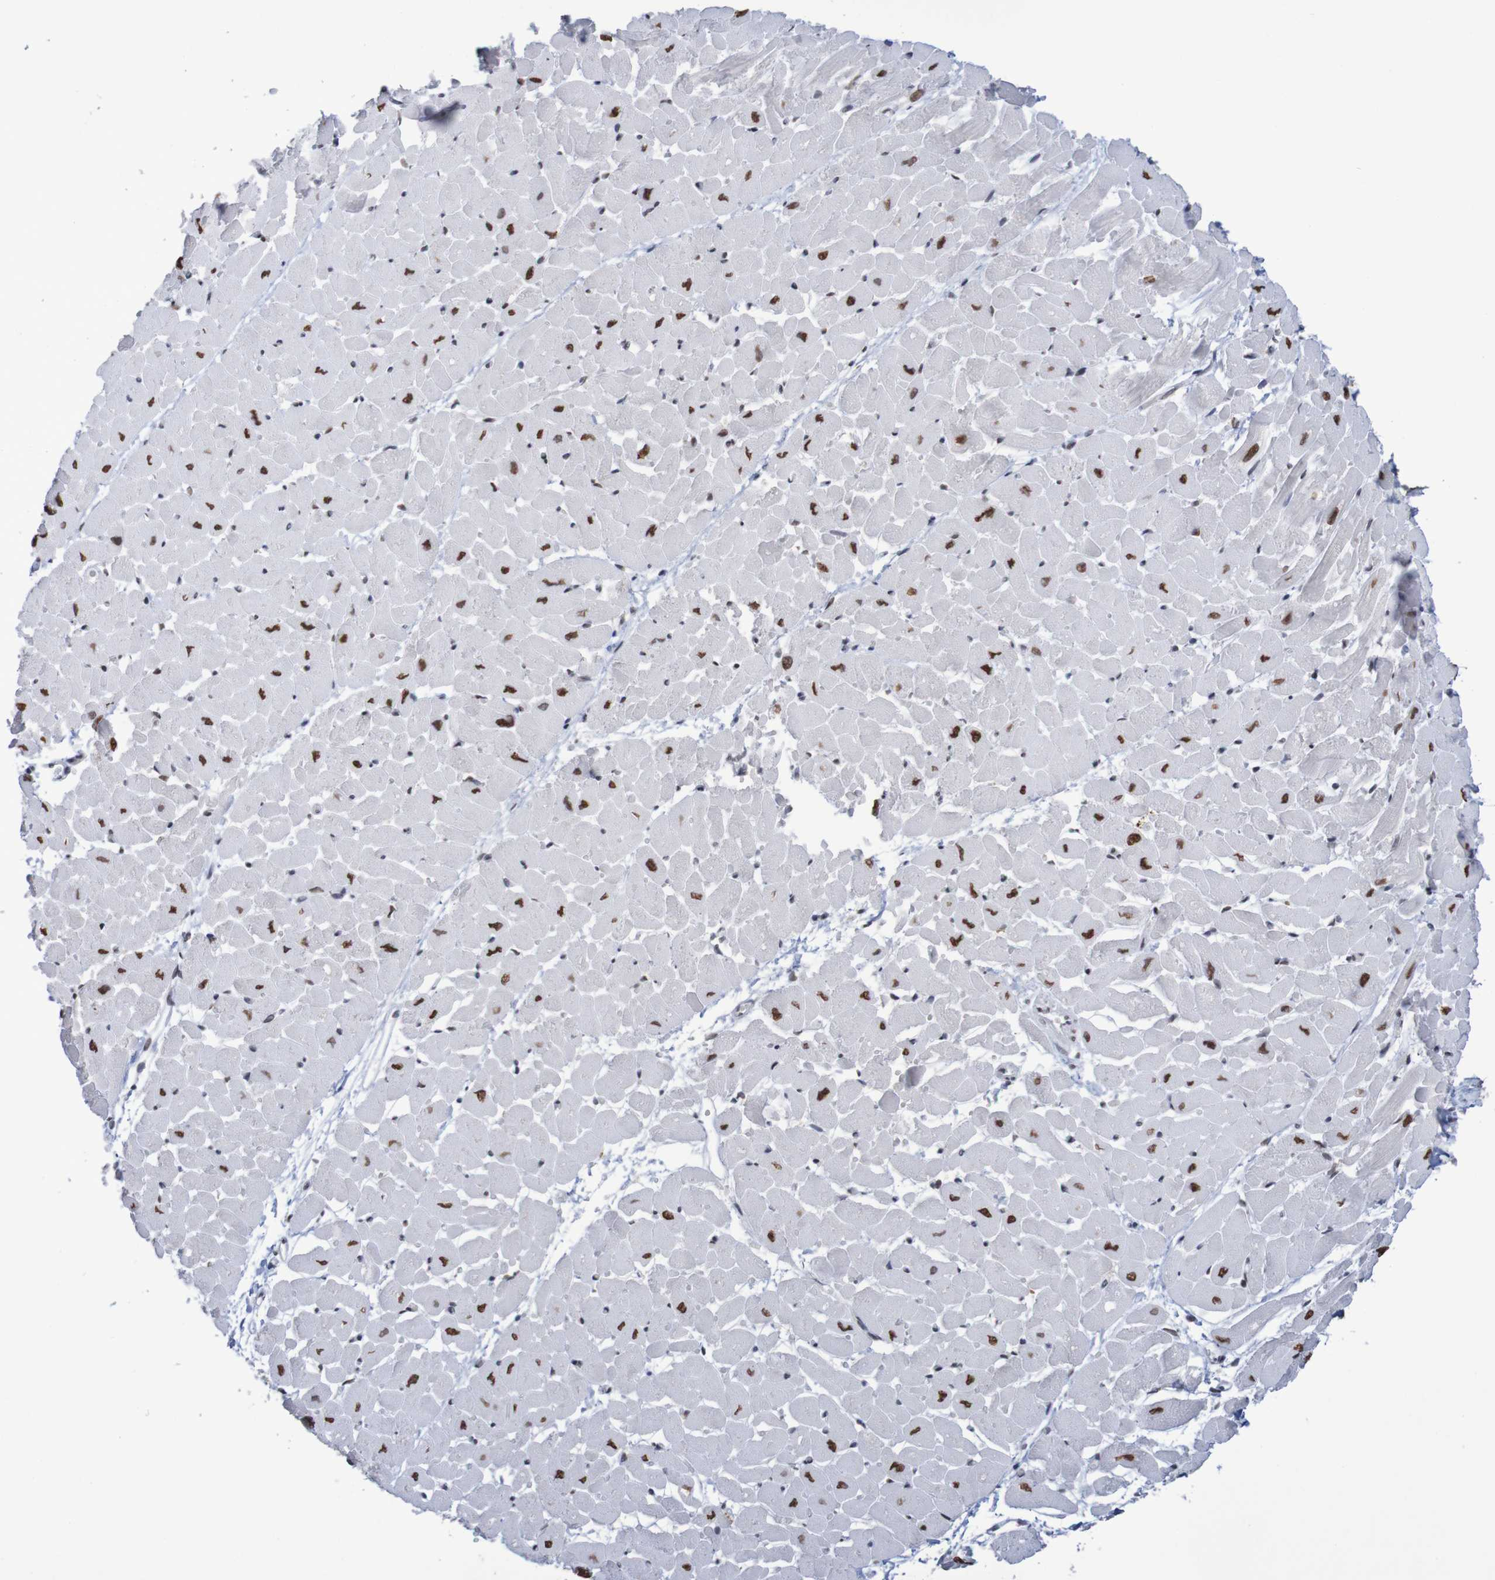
{"staining": {"intensity": "strong", "quantity": ">75%", "location": "nuclear"}, "tissue": "heart muscle", "cell_type": "Cardiomyocytes", "image_type": "normal", "snomed": [{"axis": "morphology", "description": "Normal tissue, NOS"}, {"axis": "topography", "description": "Heart"}], "caption": "Strong nuclear protein staining is identified in approximately >75% of cardiomyocytes in heart muscle.", "gene": "MRTFB", "patient": {"sex": "male", "age": 45}}